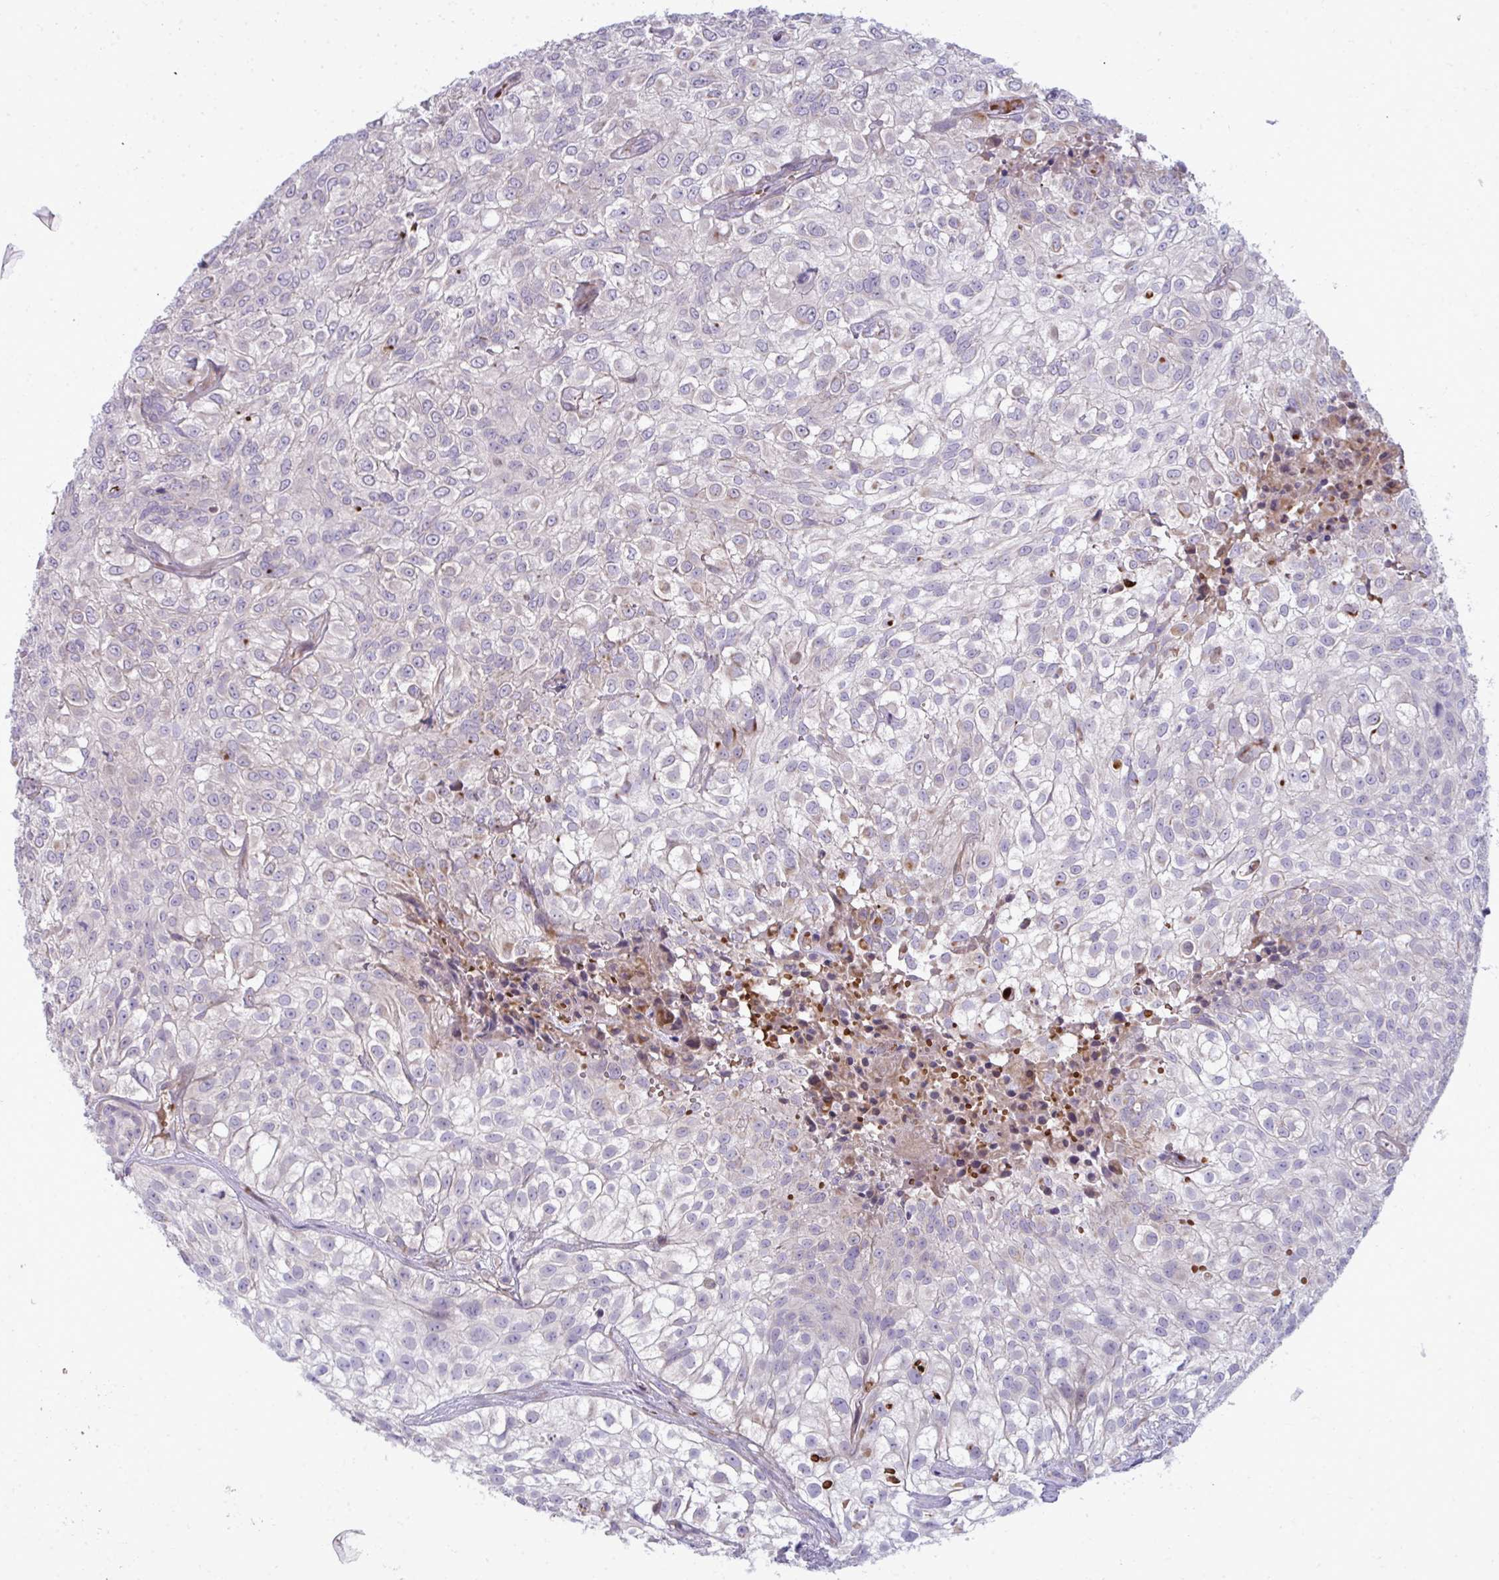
{"staining": {"intensity": "negative", "quantity": "none", "location": "none"}, "tissue": "urothelial cancer", "cell_type": "Tumor cells", "image_type": "cancer", "snomed": [{"axis": "morphology", "description": "Urothelial carcinoma, High grade"}, {"axis": "topography", "description": "Urinary bladder"}], "caption": "IHC of urothelial carcinoma (high-grade) demonstrates no staining in tumor cells. Brightfield microscopy of immunohistochemistry stained with DAB (brown) and hematoxylin (blue), captured at high magnification.", "gene": "SLC14A1", "patient": {"sex": "male", "age": 56}}